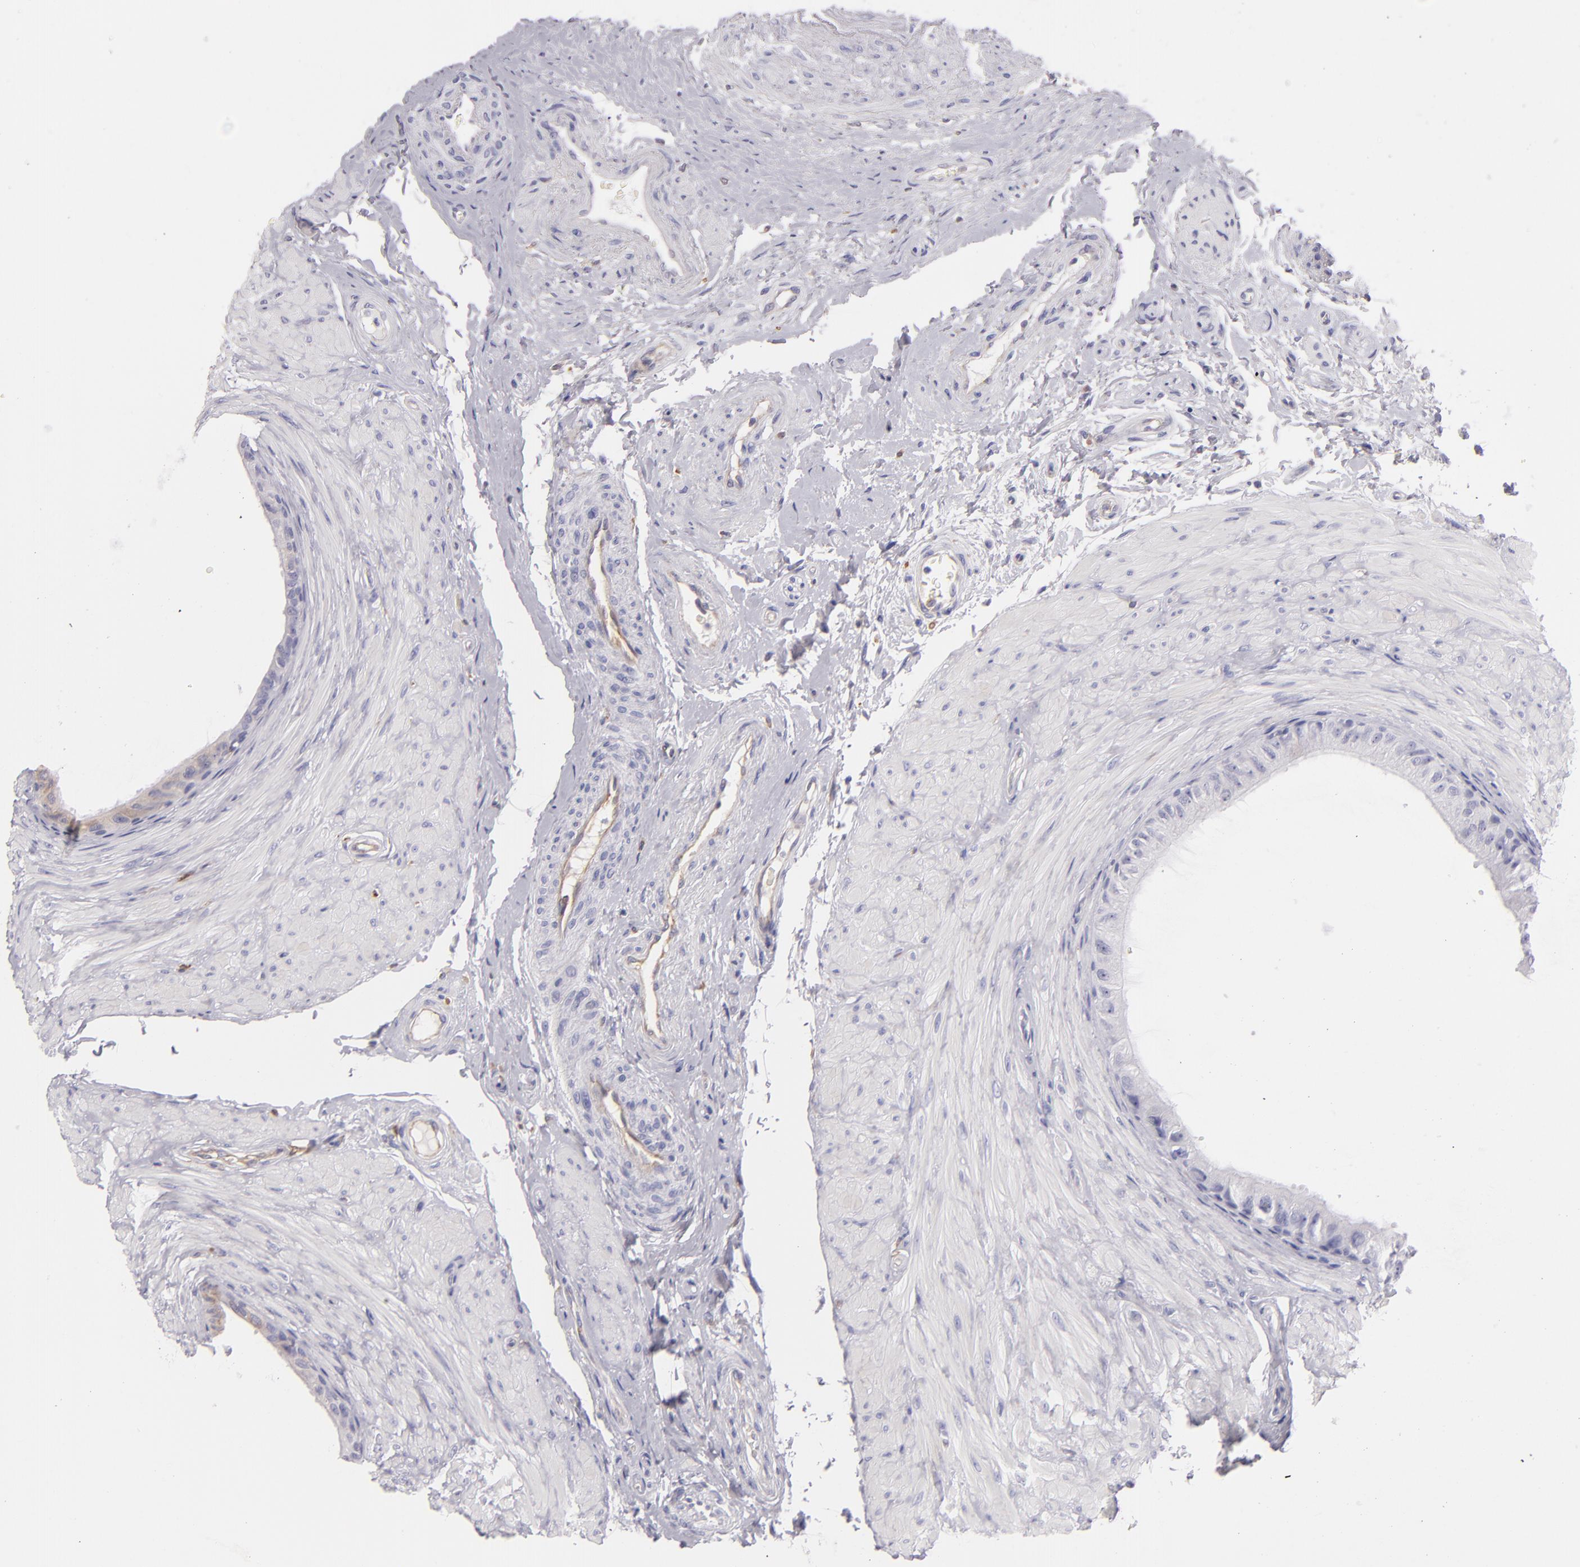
{"staining": {"intensity": "negative", "quantity": "none", "location": "none"}, "tissue": "epididymis", "cell_type": "Glandular cells", "image_type": "normal", "snomed": [{"axis": "morphology", "description": "Normal tissue, NOS"}, {"axis": "topography", "description": "Epididymis"}], "caption": "Immunohistochemistry (IHC) of normal human epididymis reveals no staining in glandular cells. The staining is performed using DAB brown chromogen with nuclei counter-stained in using hematoxylin.", "gene": "CD74", "patient": {"sex": "male", "age": 68}}